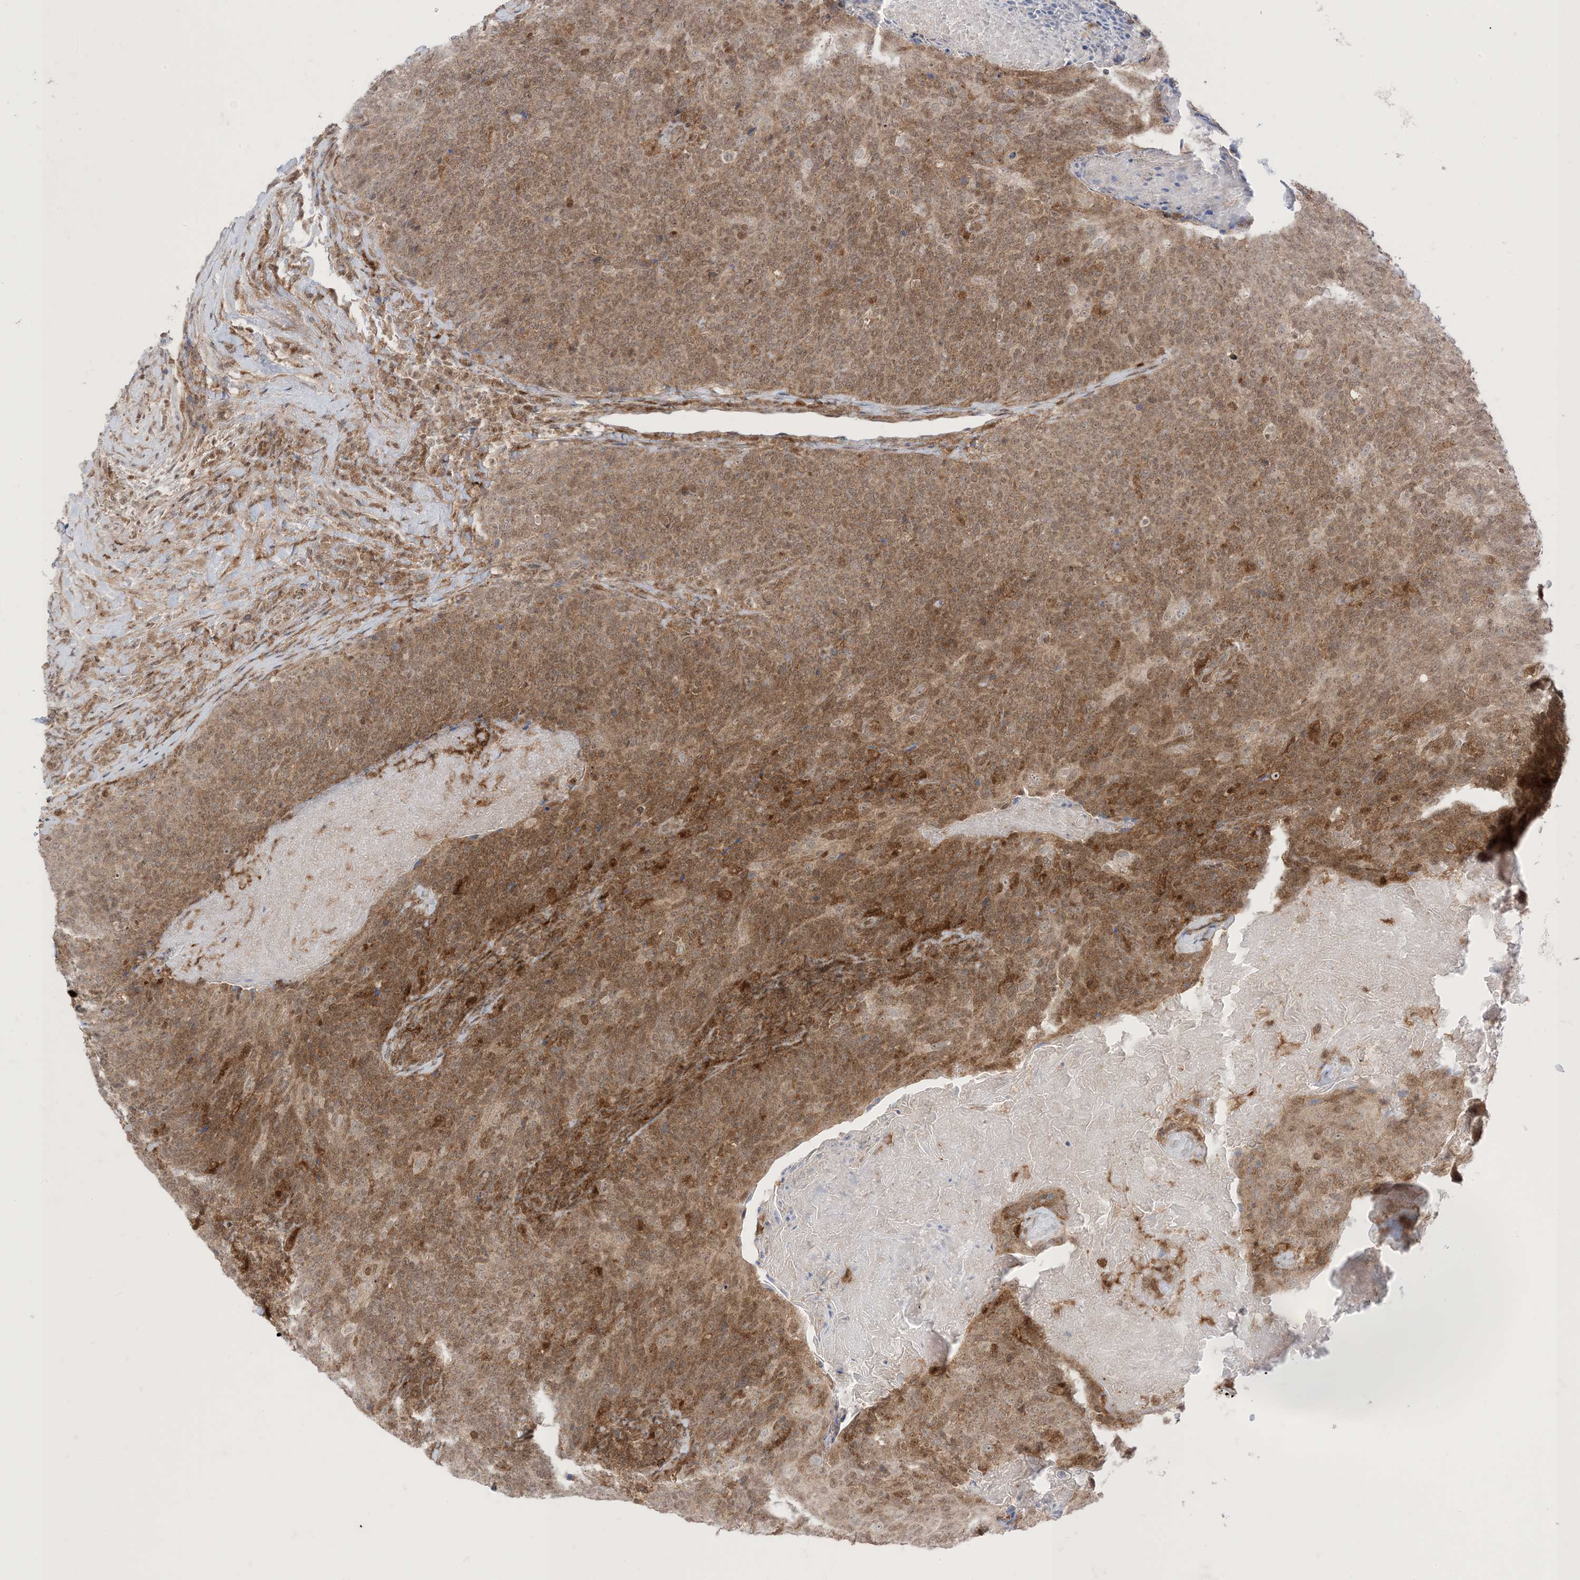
{"staining": {"intensity": "moderate", "quantity": "25%-75%", "location": "nuclear"}, "tissue": "head and neck cancer", "cell_type": "Tumor cells", "image_type": "cancer", "snomed": [{"axis": "morphology", "description": "Squamous cell carcinoma, NOS"}, {"axis": "morphology", "description": "Squamous cell carcinoma, metastatic, NOS"}, {"axis": "topography", "description": "Lymph node"}, {"axis": "topography", "description": "Head-Neck"}], "caption": "Immunohistochemical staining of head and neck cancer shows medium levels of moderate nuclear positivity in approximately 25%-75% of tumor cells. Nuclei are stained in blue.", "gene": "PTPA", "patient": {"sex": "male", "age": 62}}